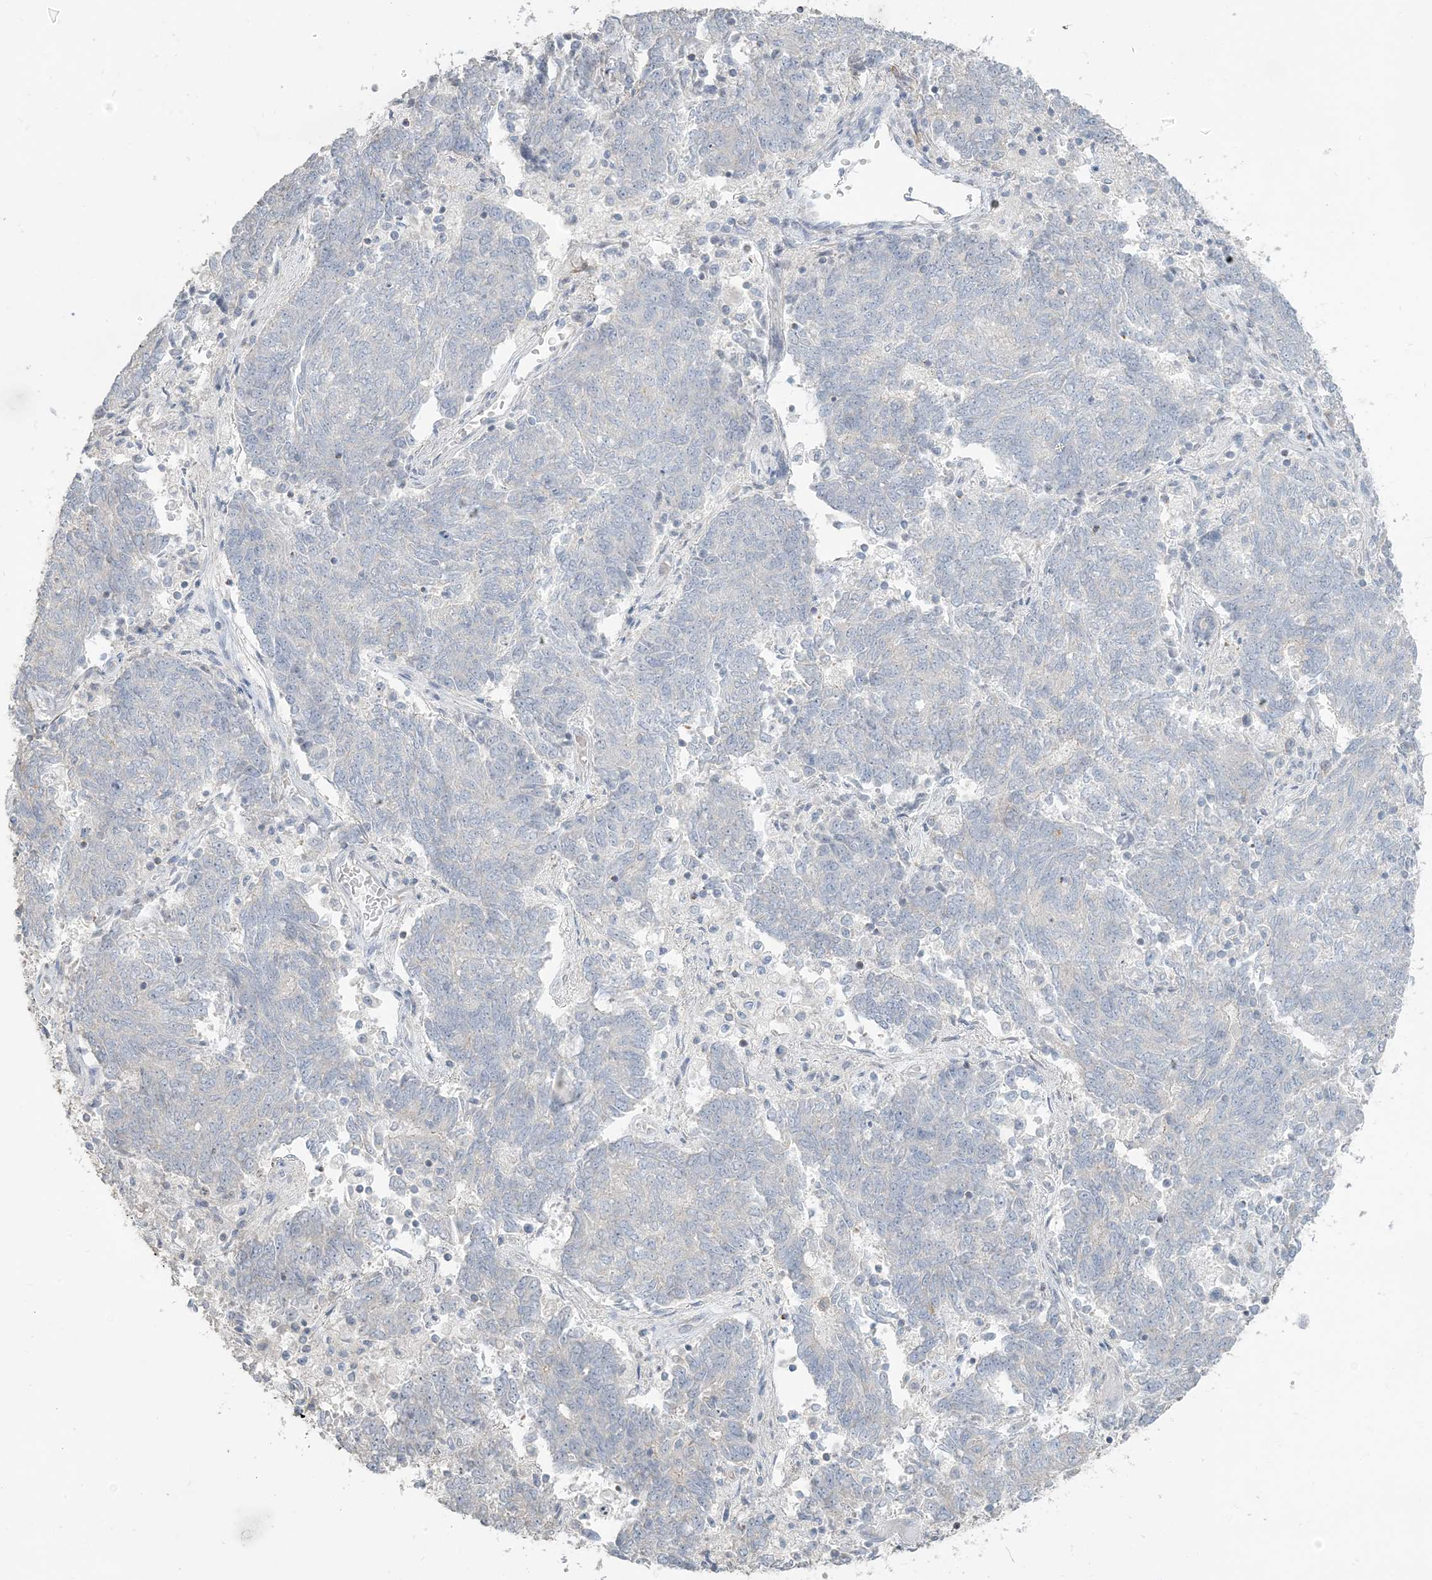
{"staining": {"intensity": "negative", "quantity": "none", "location": "none"}, "tissue": "endometrial cancer", "cell_type": "Tumor cells", "image_type": "cancer", "snomed": [{"axis": "morphology", "description": "Adenocarcinoma, NOS"}, {"axis": "topography", "description": "Endometrium"}], "caption": "DAB (3,3'-diaminobenzidine) immunohistochemical staining of endometrial adenocarcinoma reveals no significant staining in tumor cells.", "gene": "NPHS2", "patient": {"sex": "female", "age": 80}}